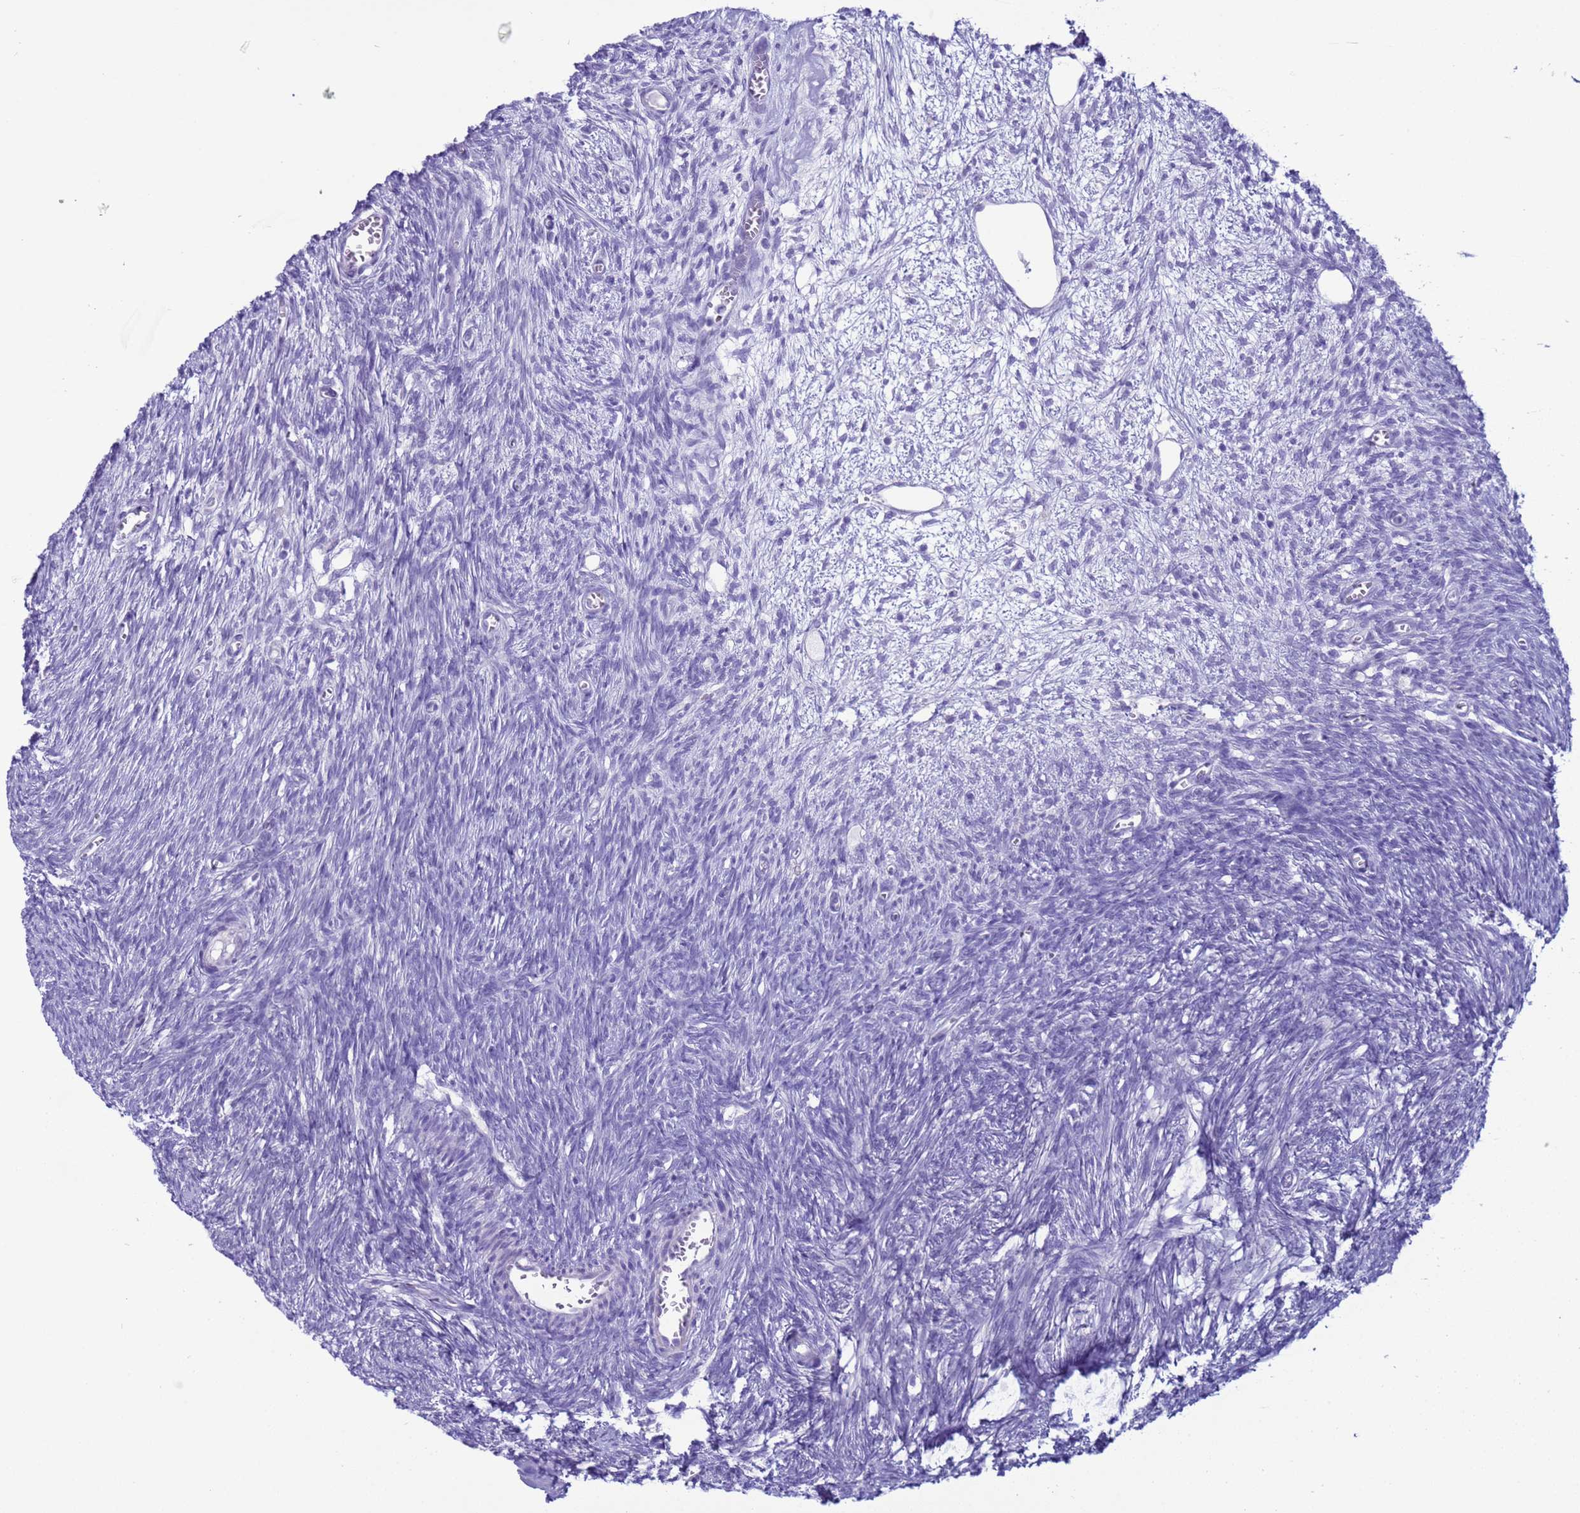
{"staining": {"intensity": "negative", "quantity": "none", "location": "none"}, "tissue": "ovary", "cell_type": "Follicle cells", "image_type": "normal", "snomed": [{"axis": "morphology", "description": "Normal tissue, NOS"}, {"axis": "topography", "description": "Ovary"}], "caption": "This is a histopathology image of immunohistochemistry staining of normal ovary, which shows no expression in follicle cells.", "gene": "CST1", "patient": {"sex": "female", "age": 44}}